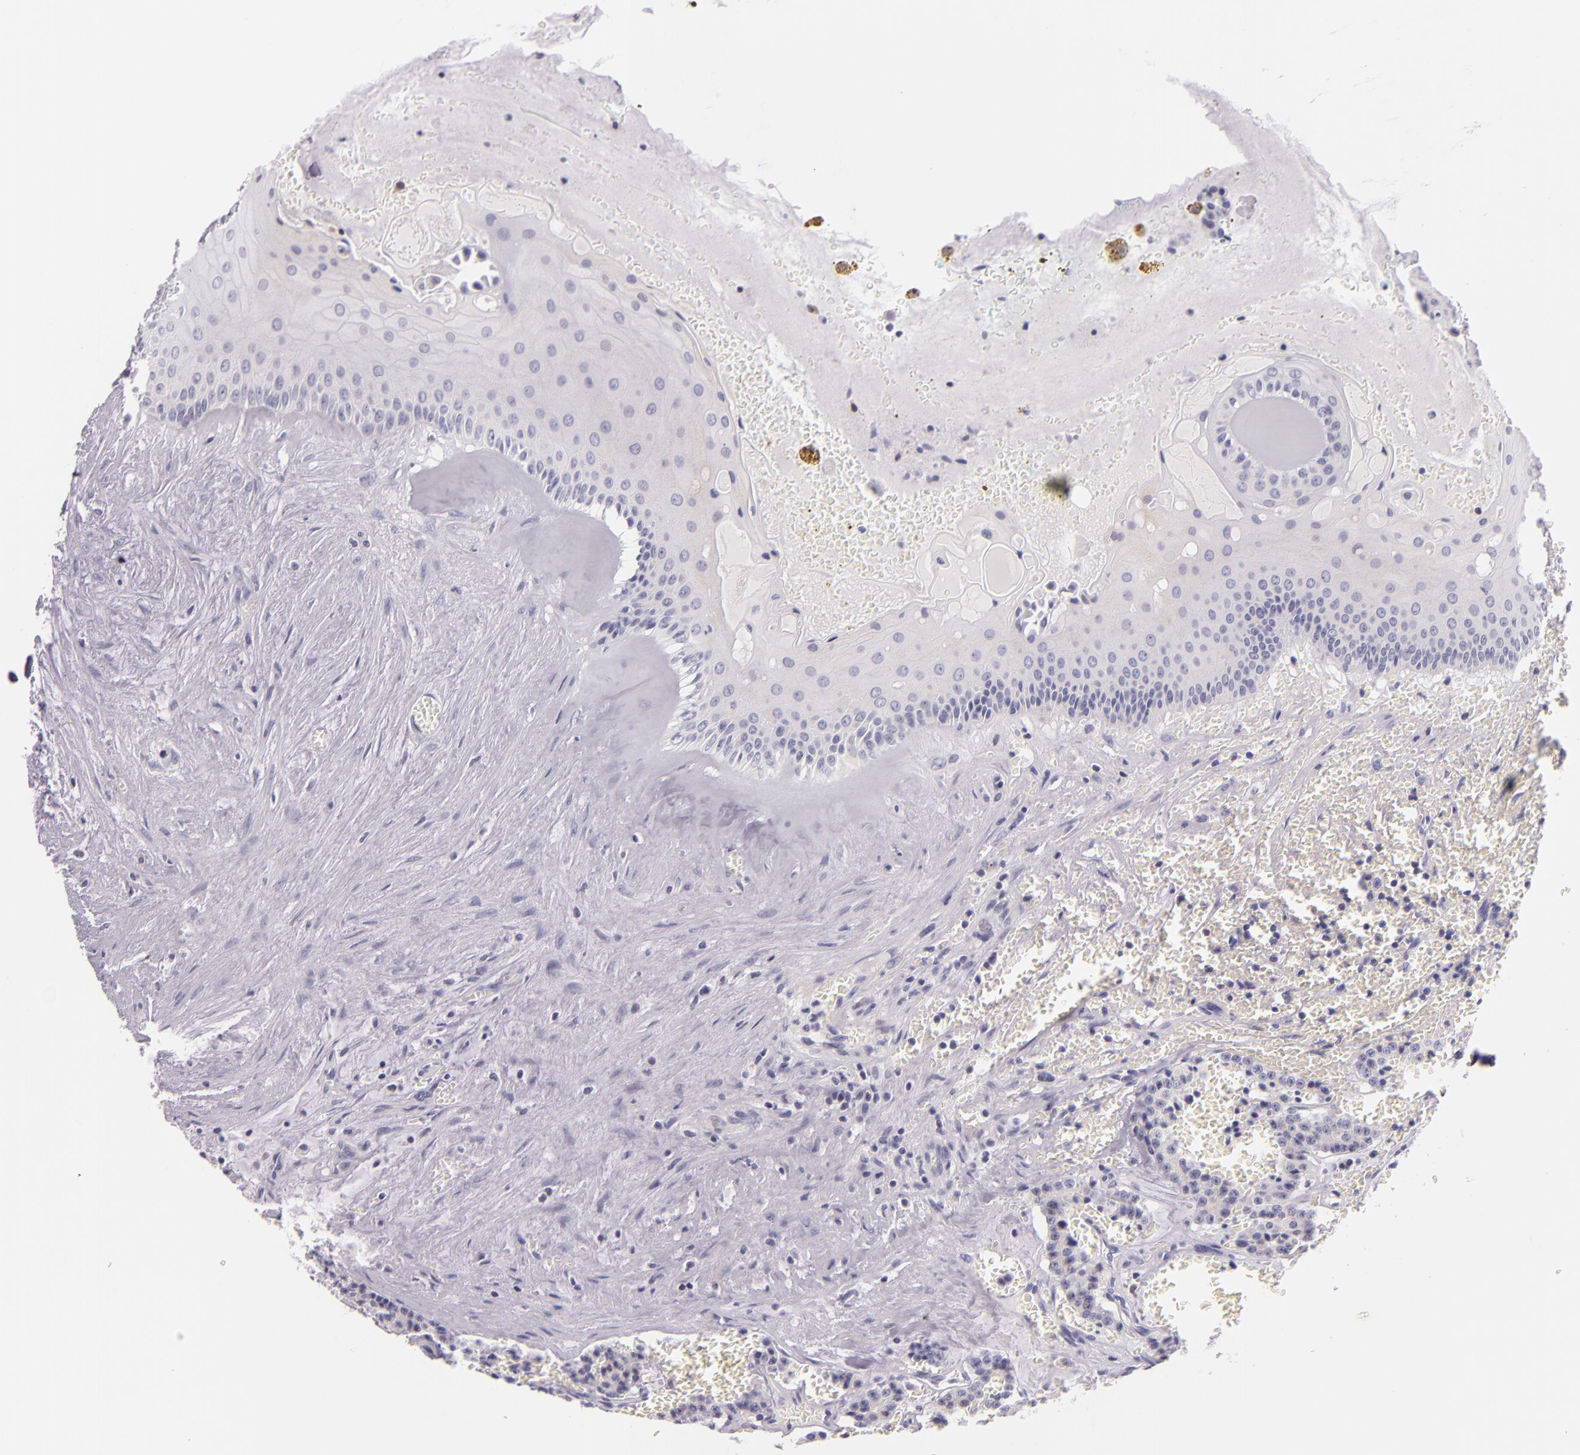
{"staining": {"intensity": "negative", "quantity": "none", "location": "none"}, "tissue": "carcinoid", "cell_type": "Tumor cells", "image_type": "cancer", "snomed": [{"axis": "morphology", "description": "Carcinoid, malignant, NOS"}, {"axis": "topography", "description": "Bronchus"}], "caption": "Immunohistochemistry micrograph of neoplastic tissue: human carcinoid (malignant) stained with DAB shows no significant protein expression in tumor cells.", "gene": "HSP90AA1", "patient": {"sex": "male", "age": 55}}